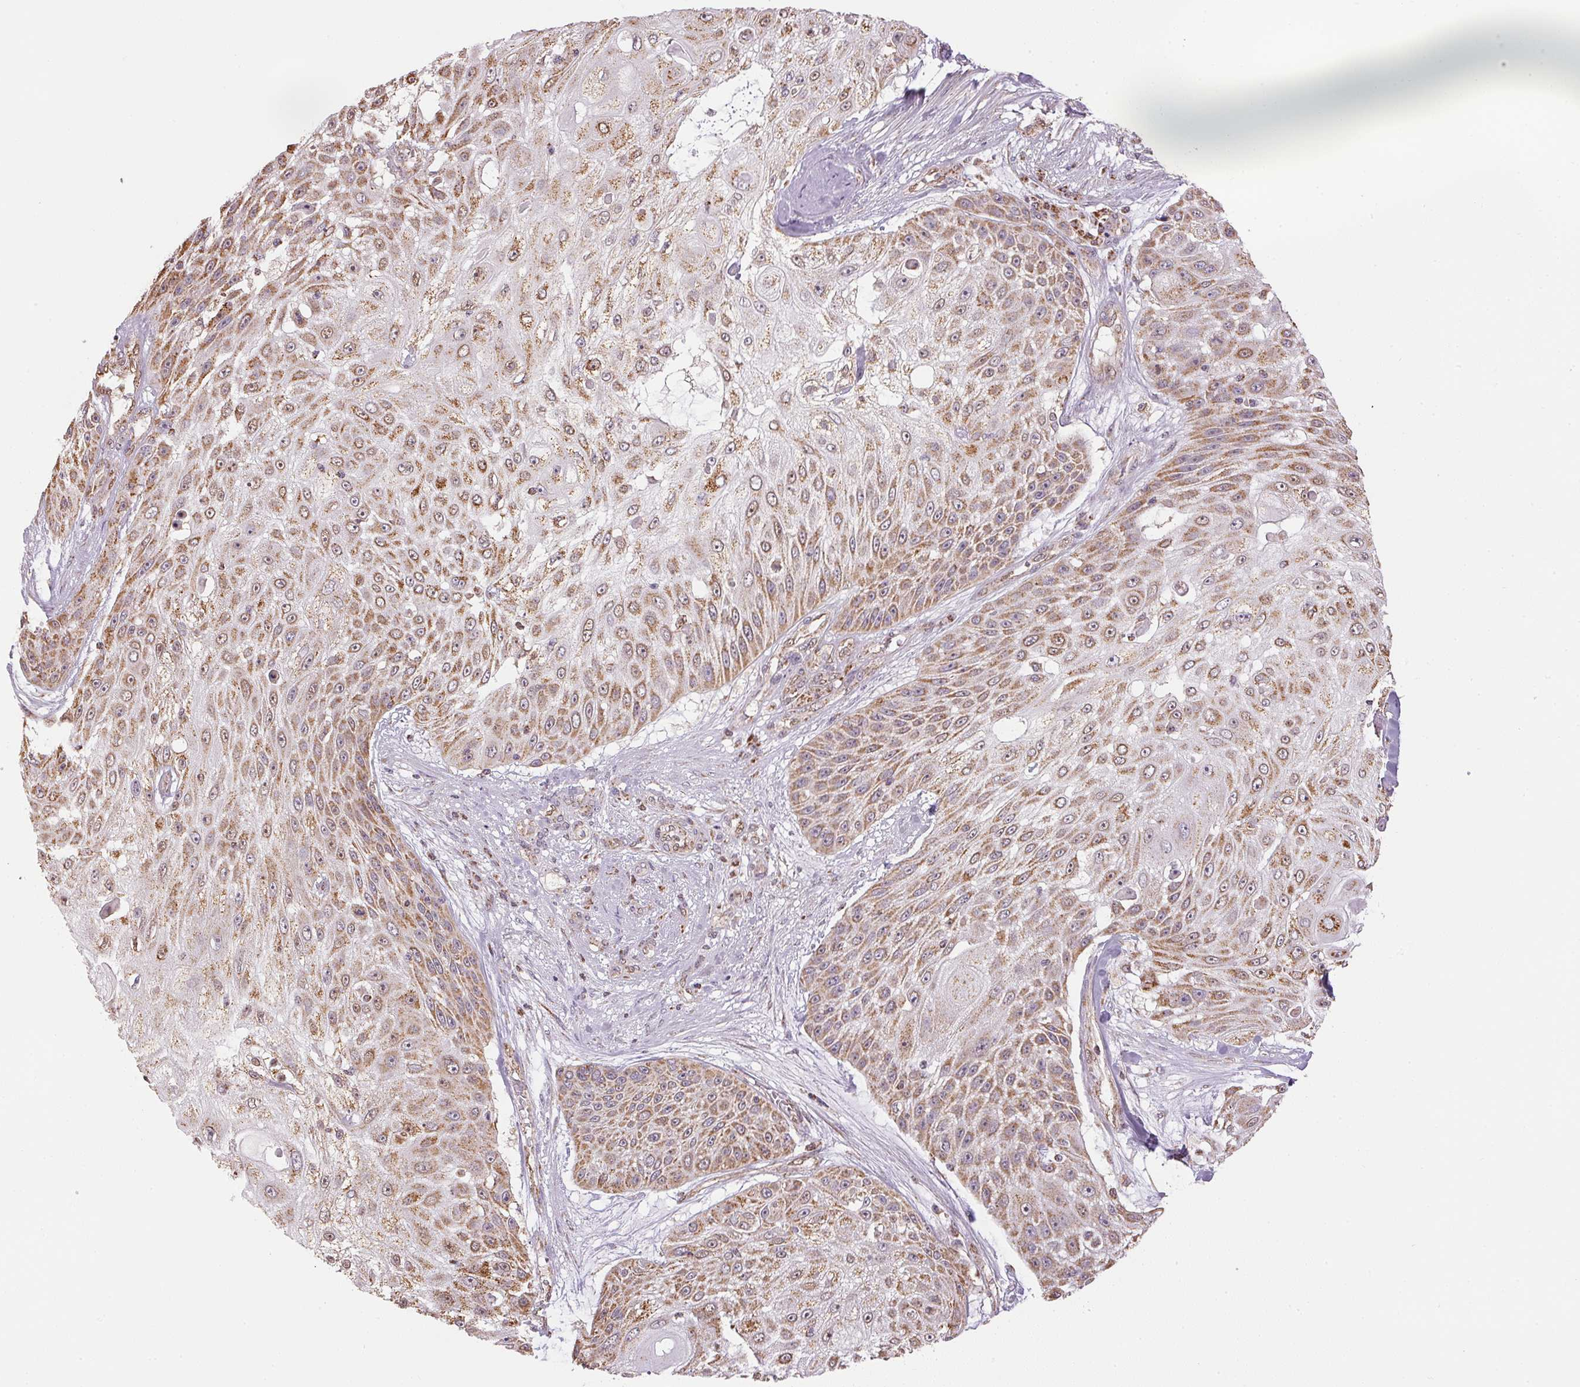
{"staining": {"intensity": "moderate", "quantity": ">75%", "location": "cytoplasmic/membranous"}, "tissue": "skin cancer", "cell_type": "Tumor cells", "image_type": "cancer", "snomed": [{"axis": "morphology", "description": "Squamous cell carcinoma, NOS"}, {"axis": "topography", "description": "Skin"}], "caption": "Immunohistochemistry (IHC) staining of skin cancer (squamous cell carcinoma), which demonstrates medium levels of moderate cytoplasmic/membranous expression in about >75% of tumor cells indicating moderate cytoplasmic/membranous protein staining. The staining was performed using DAB (3,3'-diaminobenzidine) (brown) for protein detection and nuclei were counterstained in hematoxylin (blue).", "gene": "SC5D", "patient": {"sex": "female", "age": 86}}